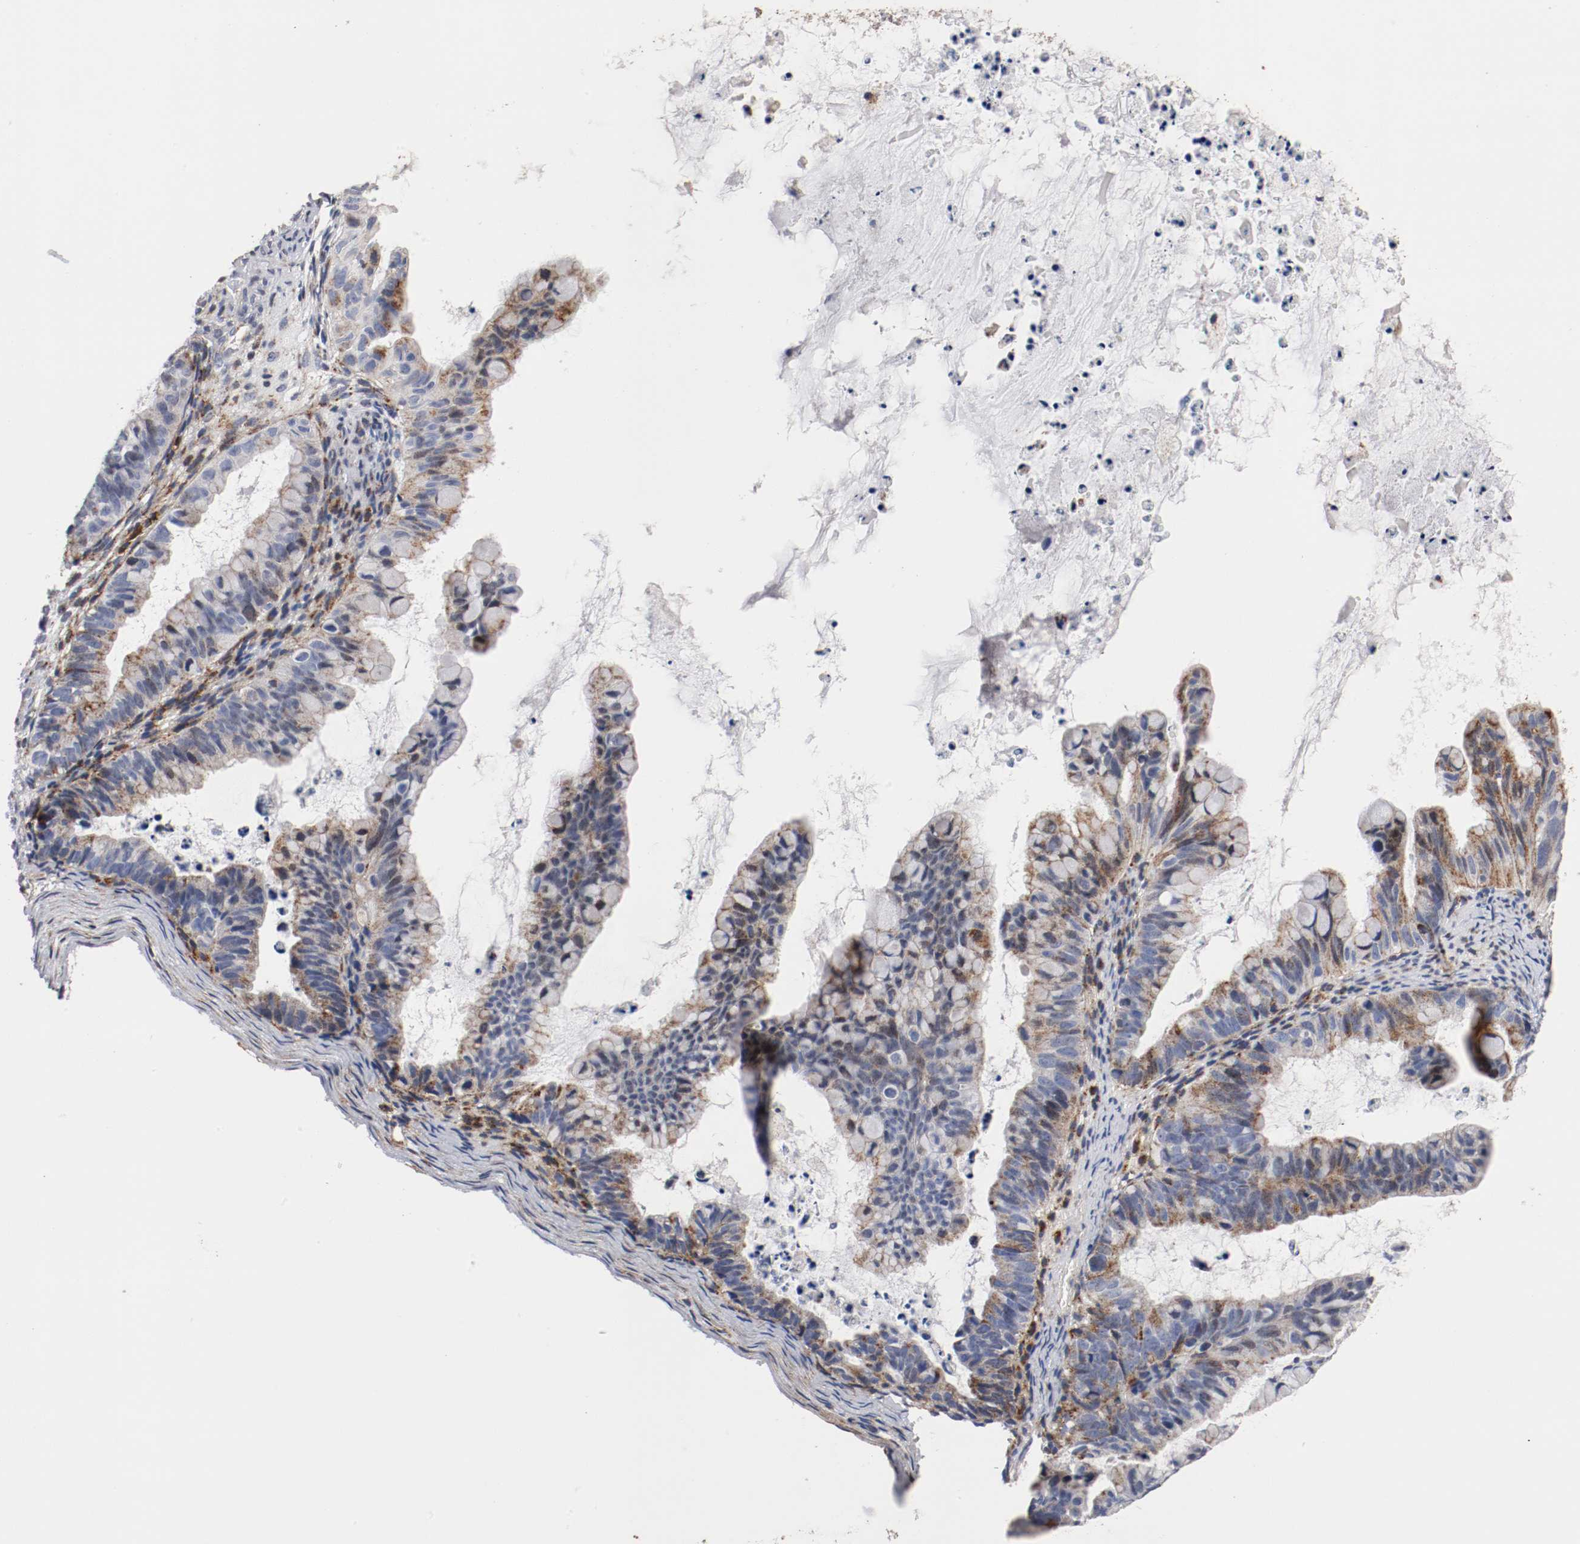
{"staining": {"intensity": "moderate", "quantity": "25%-75%", "location": "cytoplasmic/membranous"}, "tissue": "ovarian cancer", "cell_type": "Tumor cells", "image_type": "cancer", "snomed": [{"axis": "morphology", "description": "Cystadenocarcinoma, mucinous, NOS"}, {"axis": "topography", "description": "Ovary"}], "caption": "Ovarian mucinous cystadenocarcinoma tissue exhibits moderate cytoplasmic/membranous expression in about 25%-75% of tumor cells Immunohistochemistry (ihc) stains the protein of interest in brown and the nuclei are stained blue.", "gene": "TUBD1", "patient": {"sex": "female", "age": 36}}